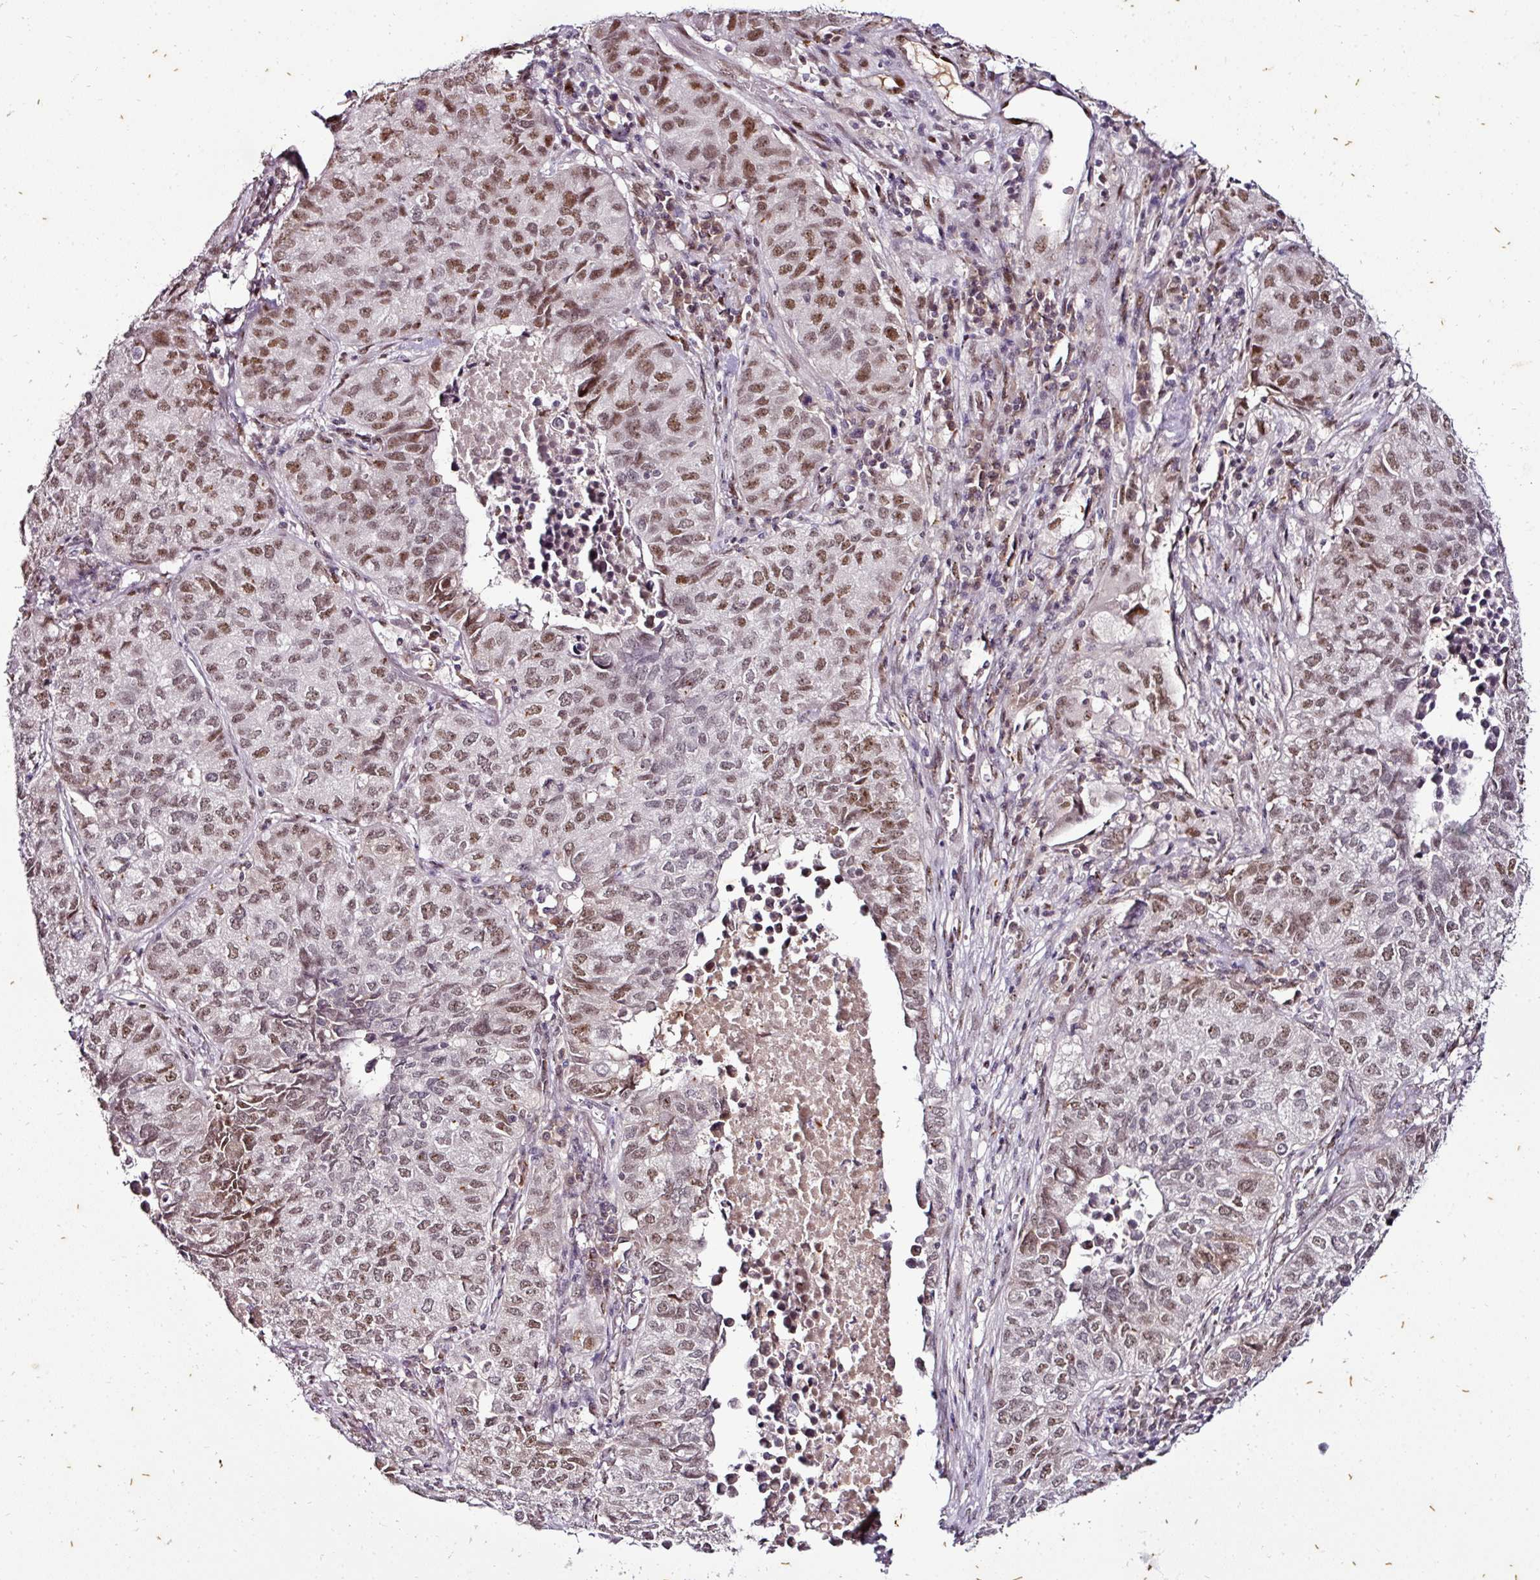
{"staining": {"intensity": "moderate", "quantity": ">75%", "location": "nuclear"}, "tissue": "lung cancer", "cell_type": "Tumor cells", "image_type": "cancer", "snomed": [{"axis": "morphology", "description": "Adenocarcinoma, NOS"}, {"axis": "topography", "description": "Lung"}], "caption": "Human lung cancer stained for a protein (brown) reveals moderate nuclear positive positivity in approximately >75% of tumor cells.", "gene": "KLF16", "patient": {"sex": "female", "age": 50}}